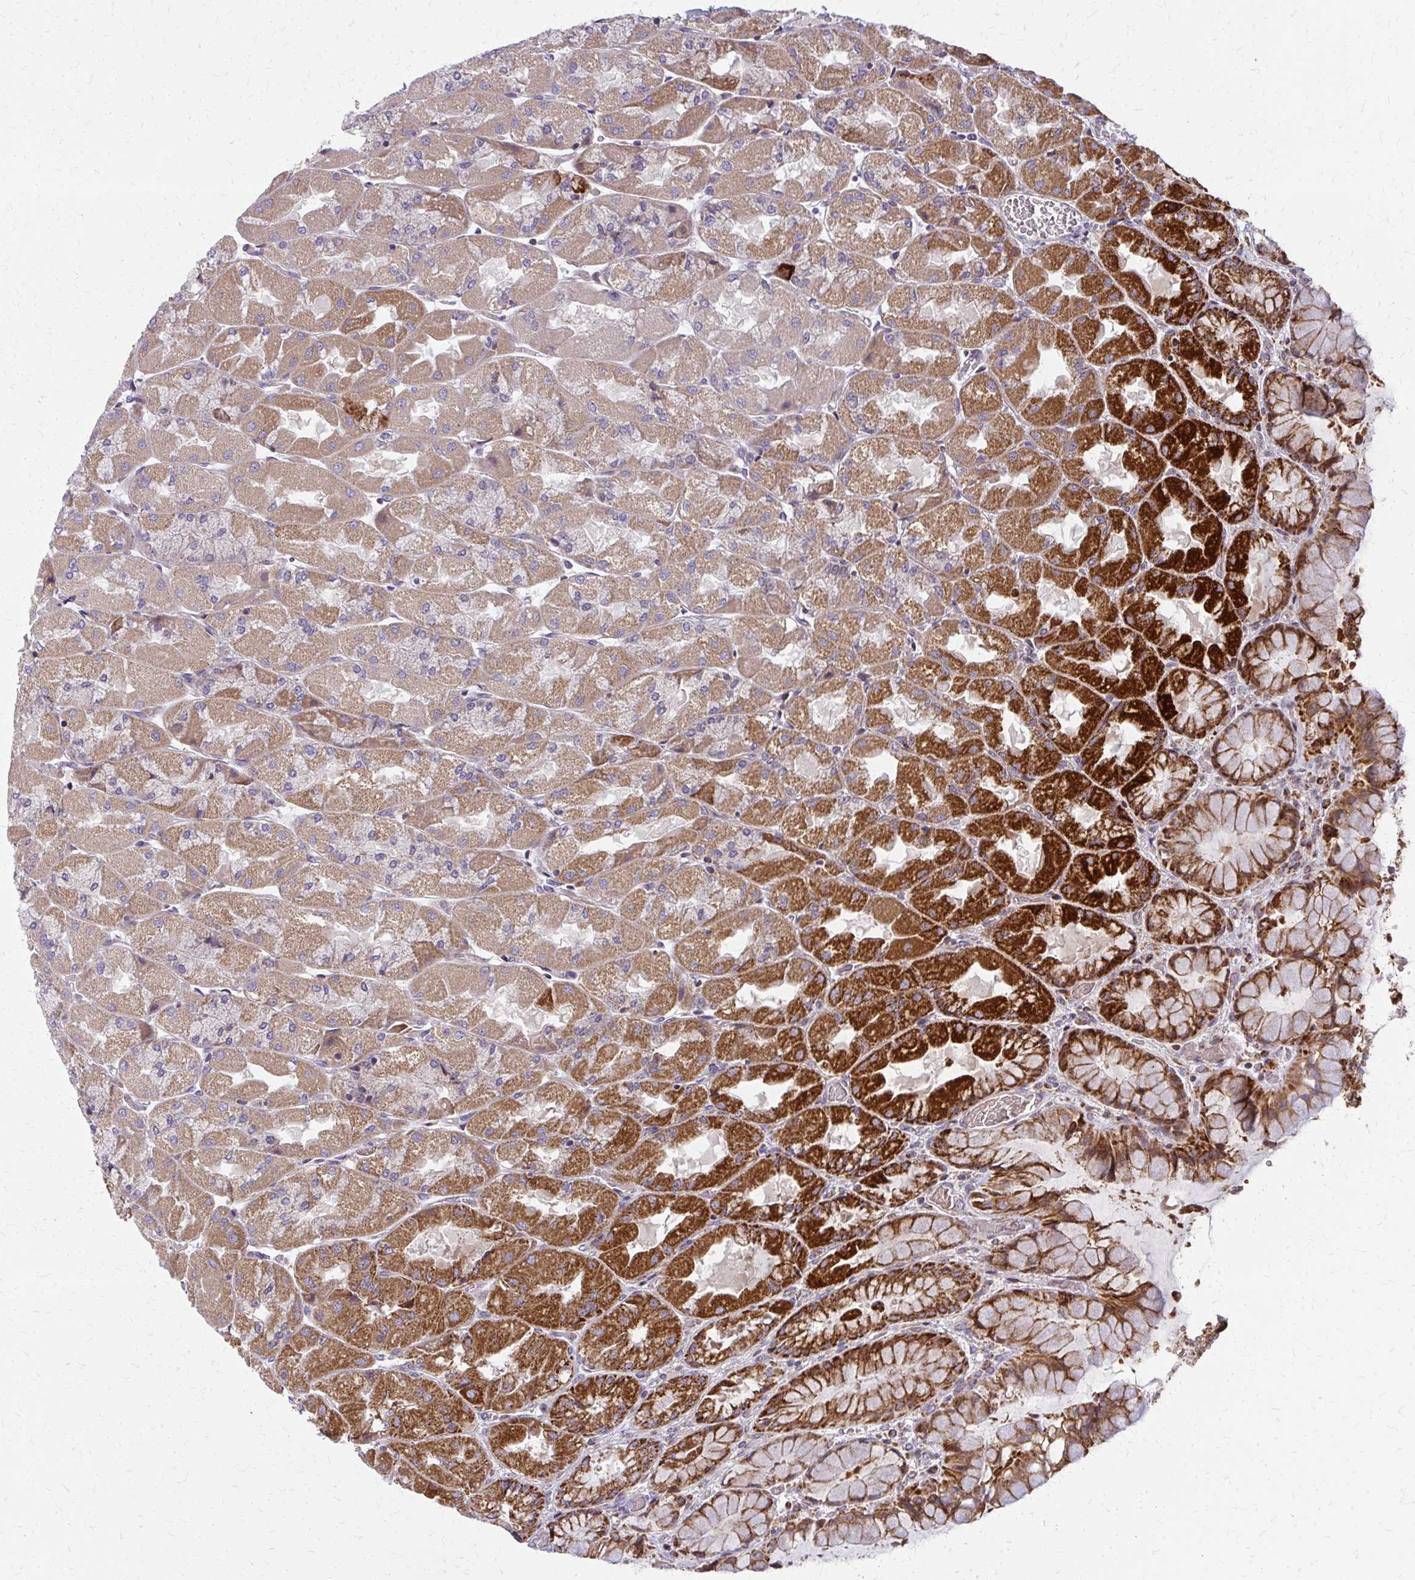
{"staining": {"intensity": "strong", "quantity": "25%-75%", "location": "cytoplasmic/membranous"}, "tissue": "stomach", "cell_type": "Glandular cells", "image_type": "normal", "snomed": [{"axis": "morphology", "description": "Normal tissue, NOS"}, {"axis": "topography", "description": "Stomach"}], "caption": "Immunohistochemistry (DAB) staining of normal human stomach shows strong cytoplasmic/membranous protein expression in approximately 25%-75% of glandular cells.", "gene": "MCCC1", "patient": {"sex": "female", "age": 61}}